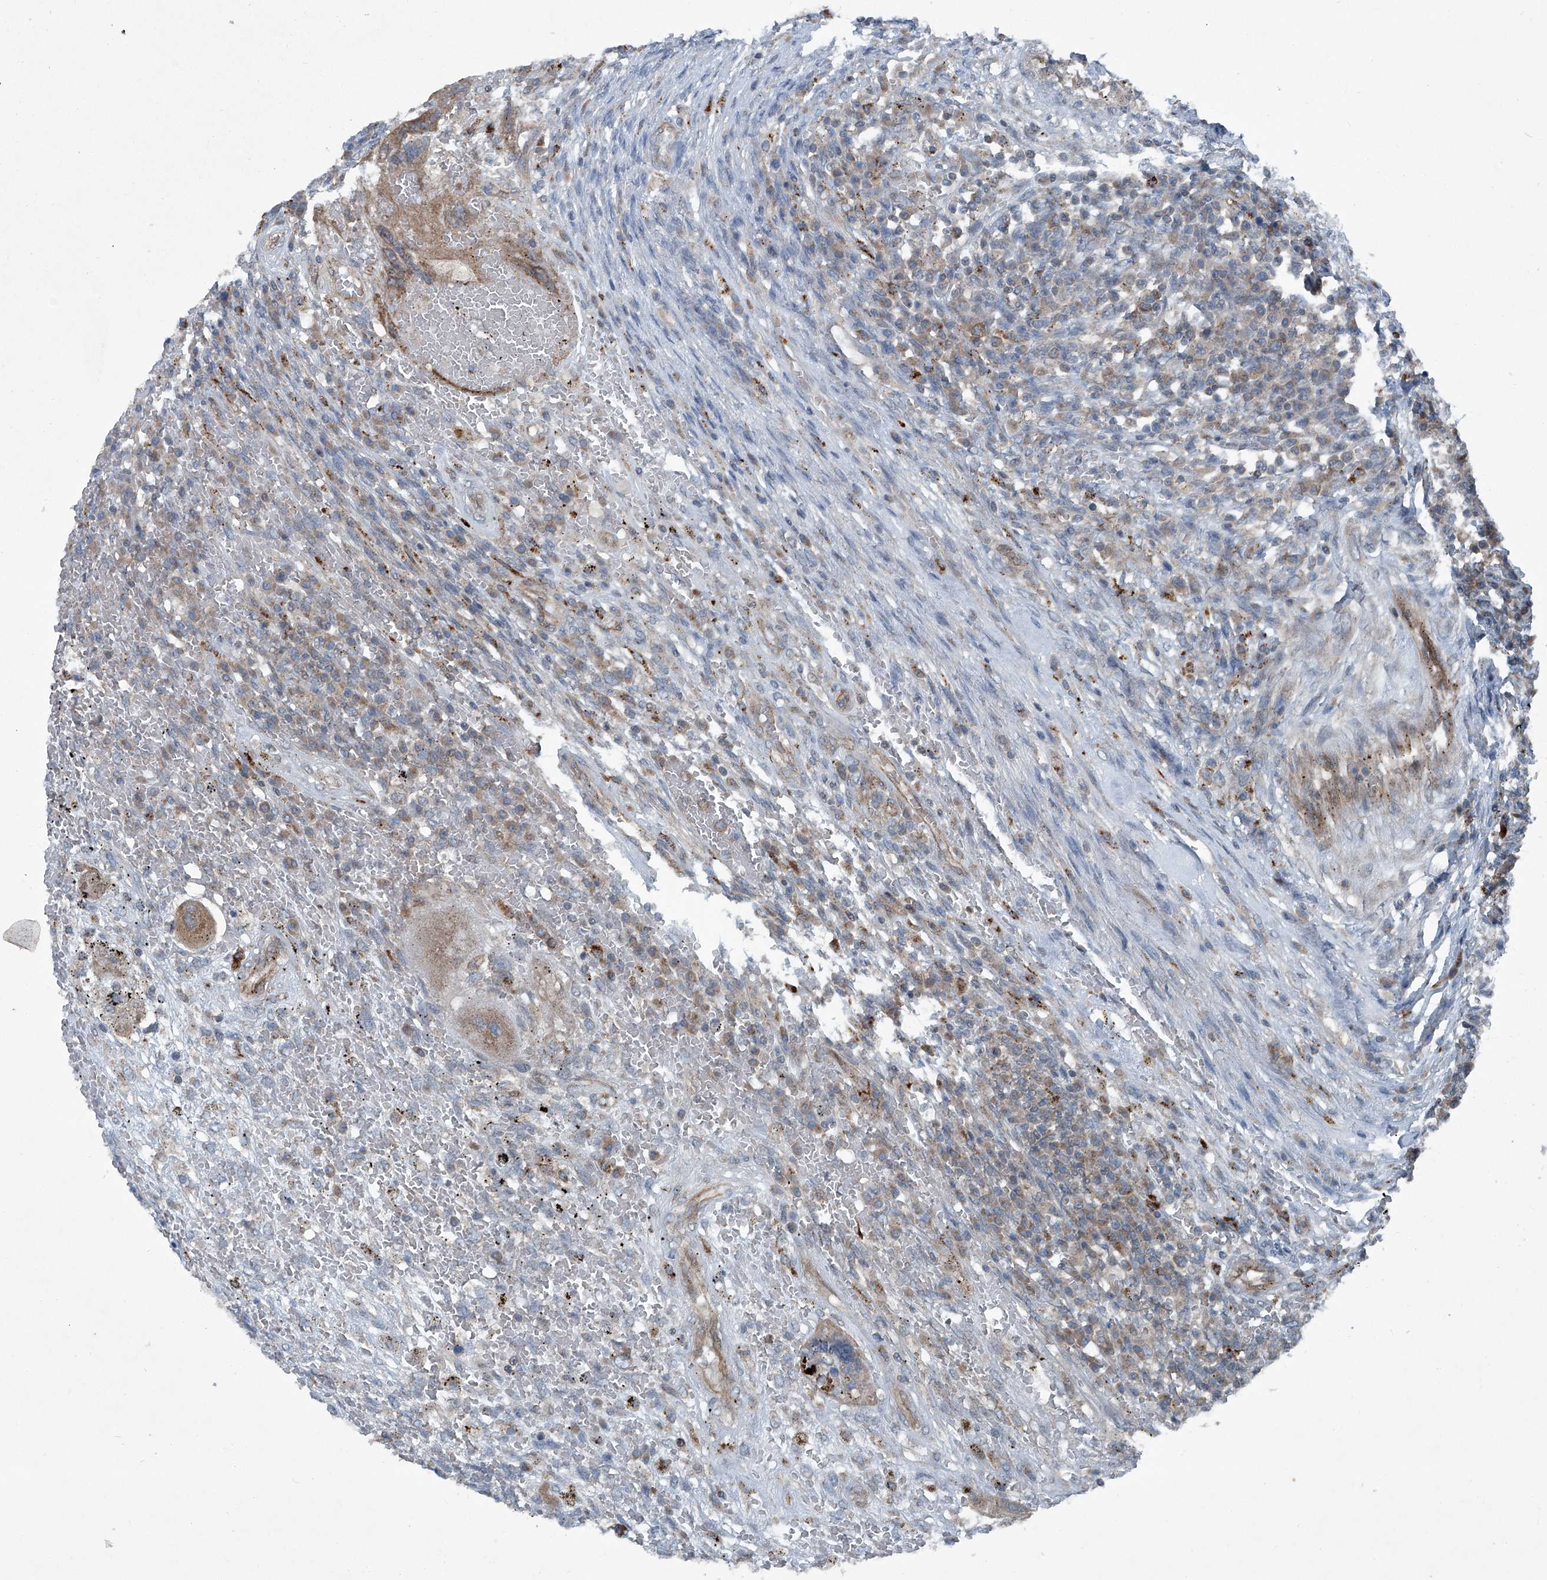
{"staining": {"intensity": "moderate", "quantity": ">75%", "location": "cytoplasmic/membranous"}, "tissue": "testis cancer", "cell_type": "Tumor cells", "image_type": "cancer", "snomed": [{"axis": "morphology", "description": "Carcinoma, Embryonal, NOS"}, {"axis": "topography", "description": "Testis"}], "caption": "Tumor cells reveal medium levels of moderate cytoplasmic/membranous staining in about >75% of cells in human testis cancer (embryonal carcinoma).", "gene": "SENP2", "patient": {"sex": "male", "age": 26}}